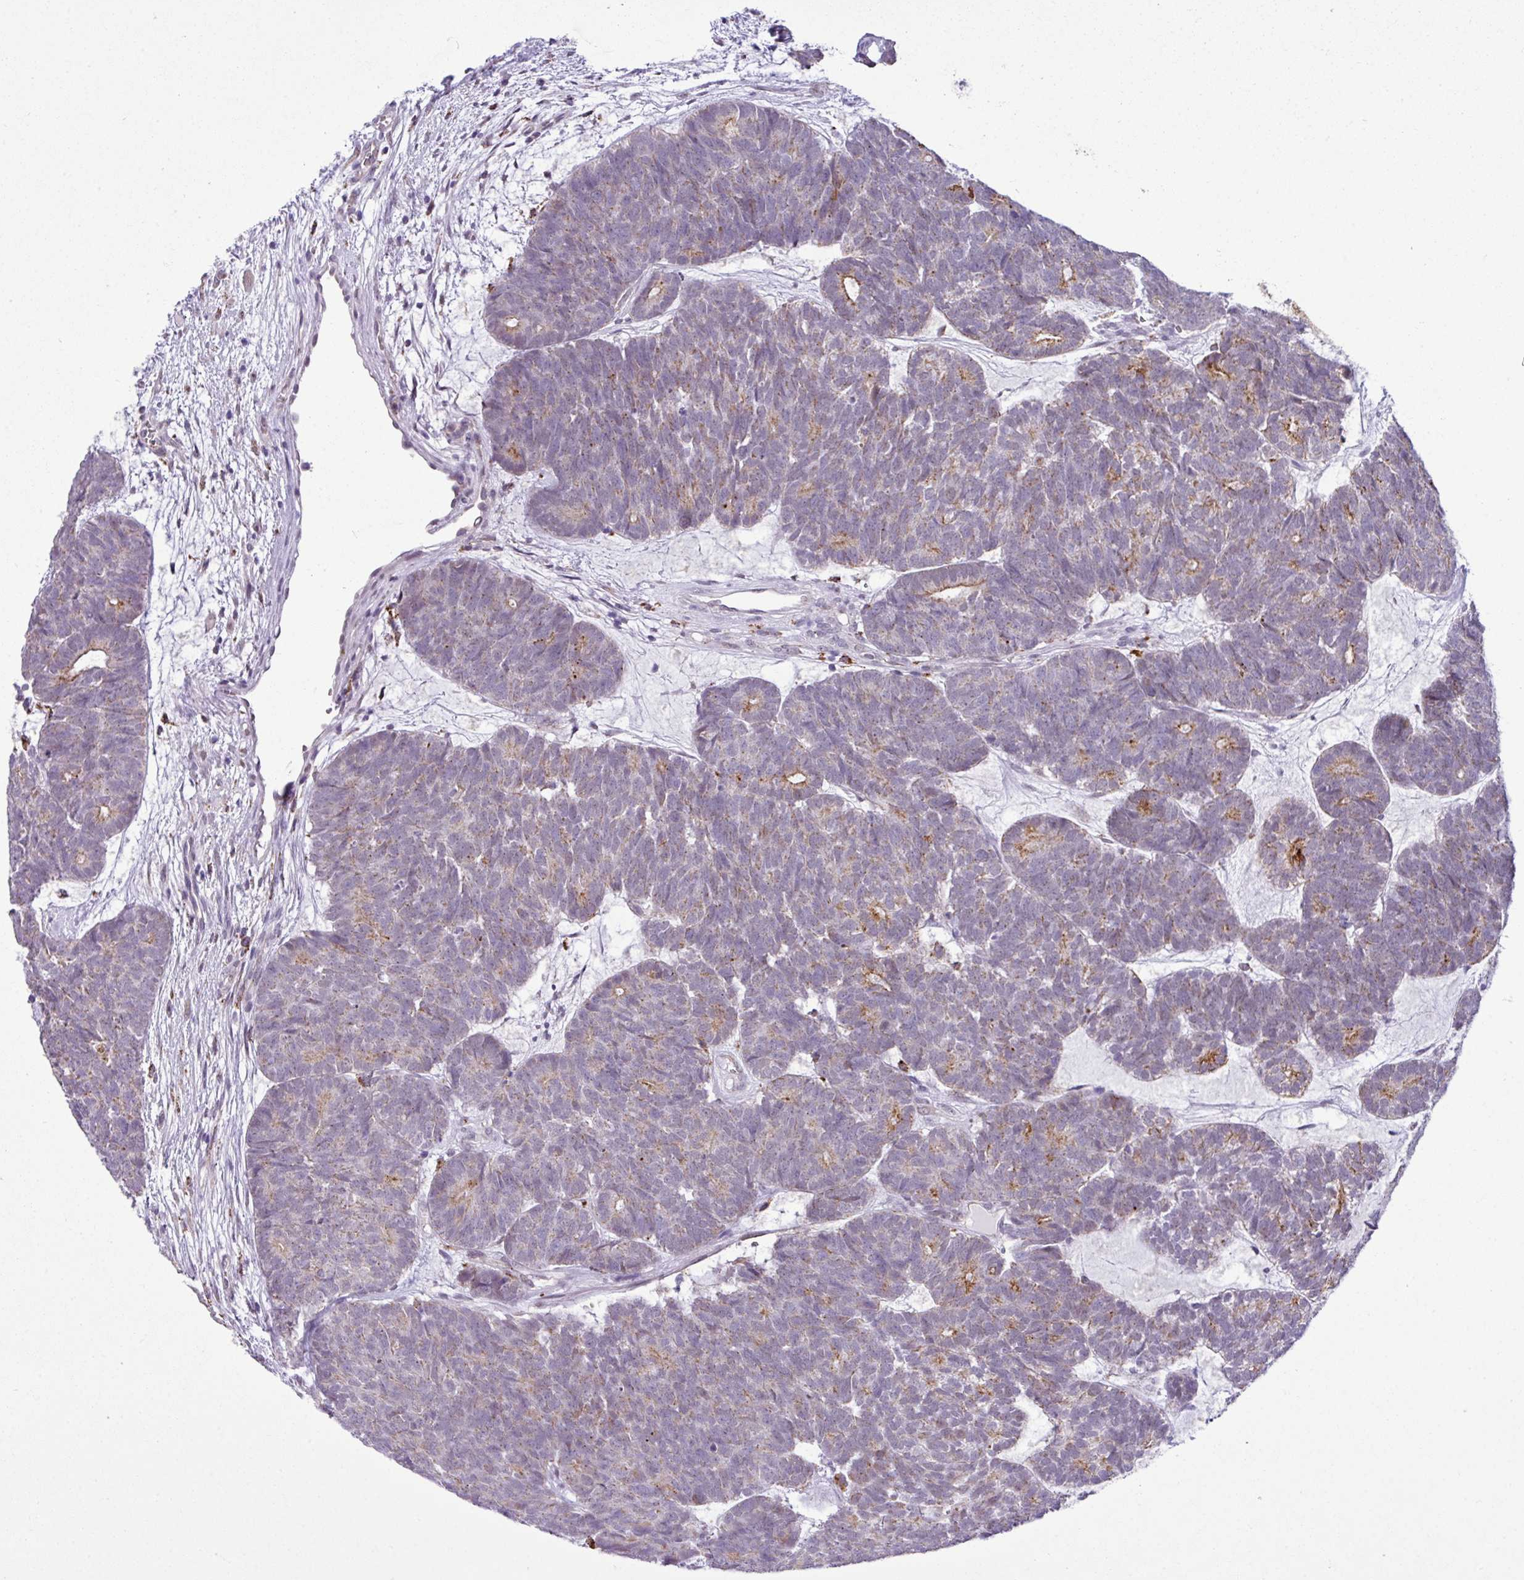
{"staining": {"intensity": "moderate", "quantity": "<25%", "location": "cytoplasmic/membranous"}, "tissue": "head and neck cancer", "cell_type": "Tumor cells", "image_type": "cancer", "snomed": [{"axis": "morphology", "description": "Adenocarcinoma, NOS"}, {"axis": "topography", "description": "Head-Neck"}], "caption": "Brown immunohistochemical staining in head and neck cancer (adenocarcinoma) demonstrates moderate cytoplasmic/membranous positivity in about <25% of tumor cells.", "gene": "SGPP1", "patient": {"sex": "female", "age": 81}}